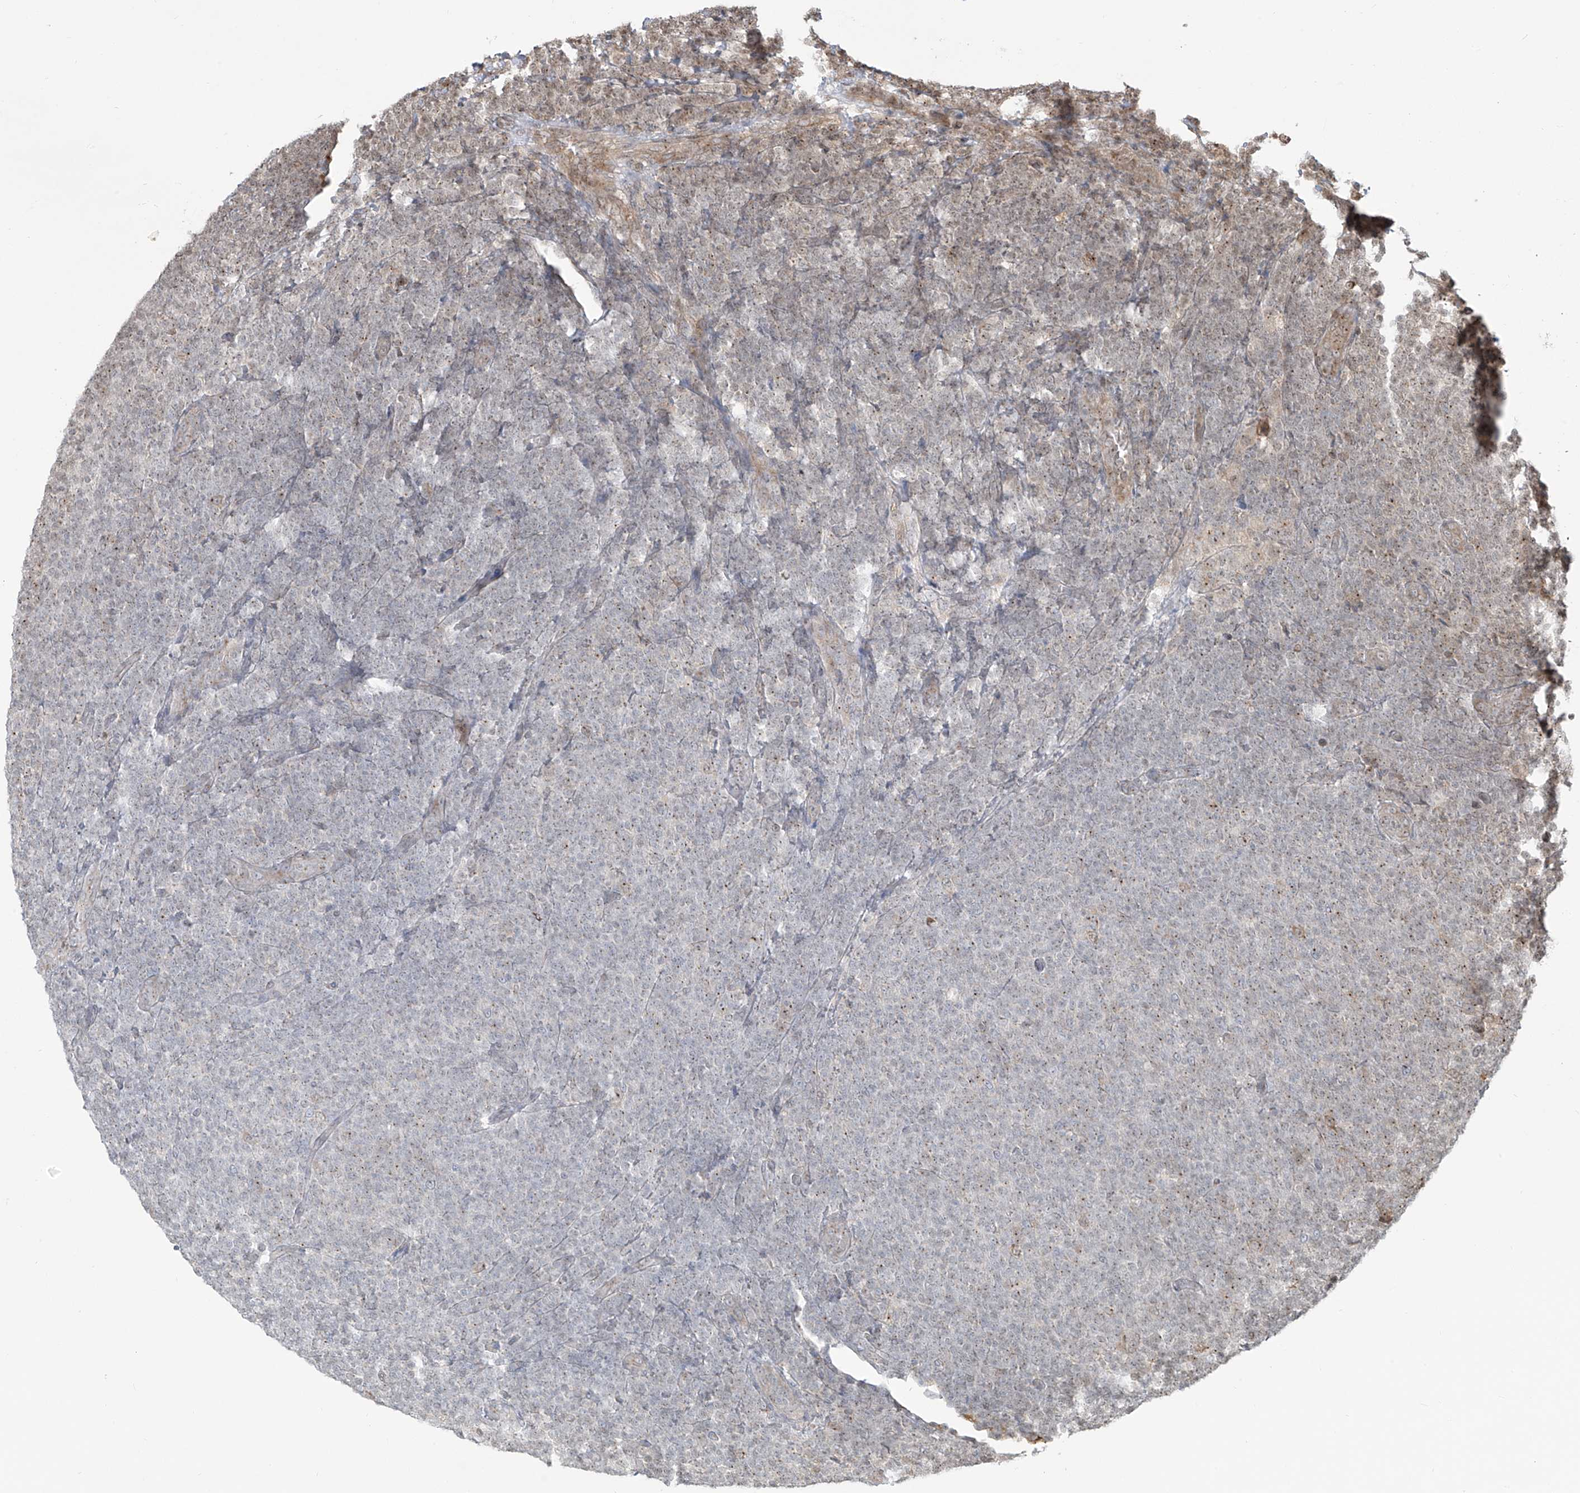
{"staining": {"intensity": "negative", "quantity": "none", "location": "none"}, "tissue": "lymphoma", "cell_type": "Tumor cells", "image_type": "cancer", "snomed": [{"axis": "morphology", "description": "Malignant lymphoma, non-Hodgkin's type, Low grade"}, {"axis": "topography", "description": "Lymph node"}], "caption": "This is an IHC histopathology image of low-grade malignant lymphoma, non-Hodgkin's type. There is no staining in tumor cells.", "gene": "VMP1", "patient": {"sex": "male", "age": 66}}